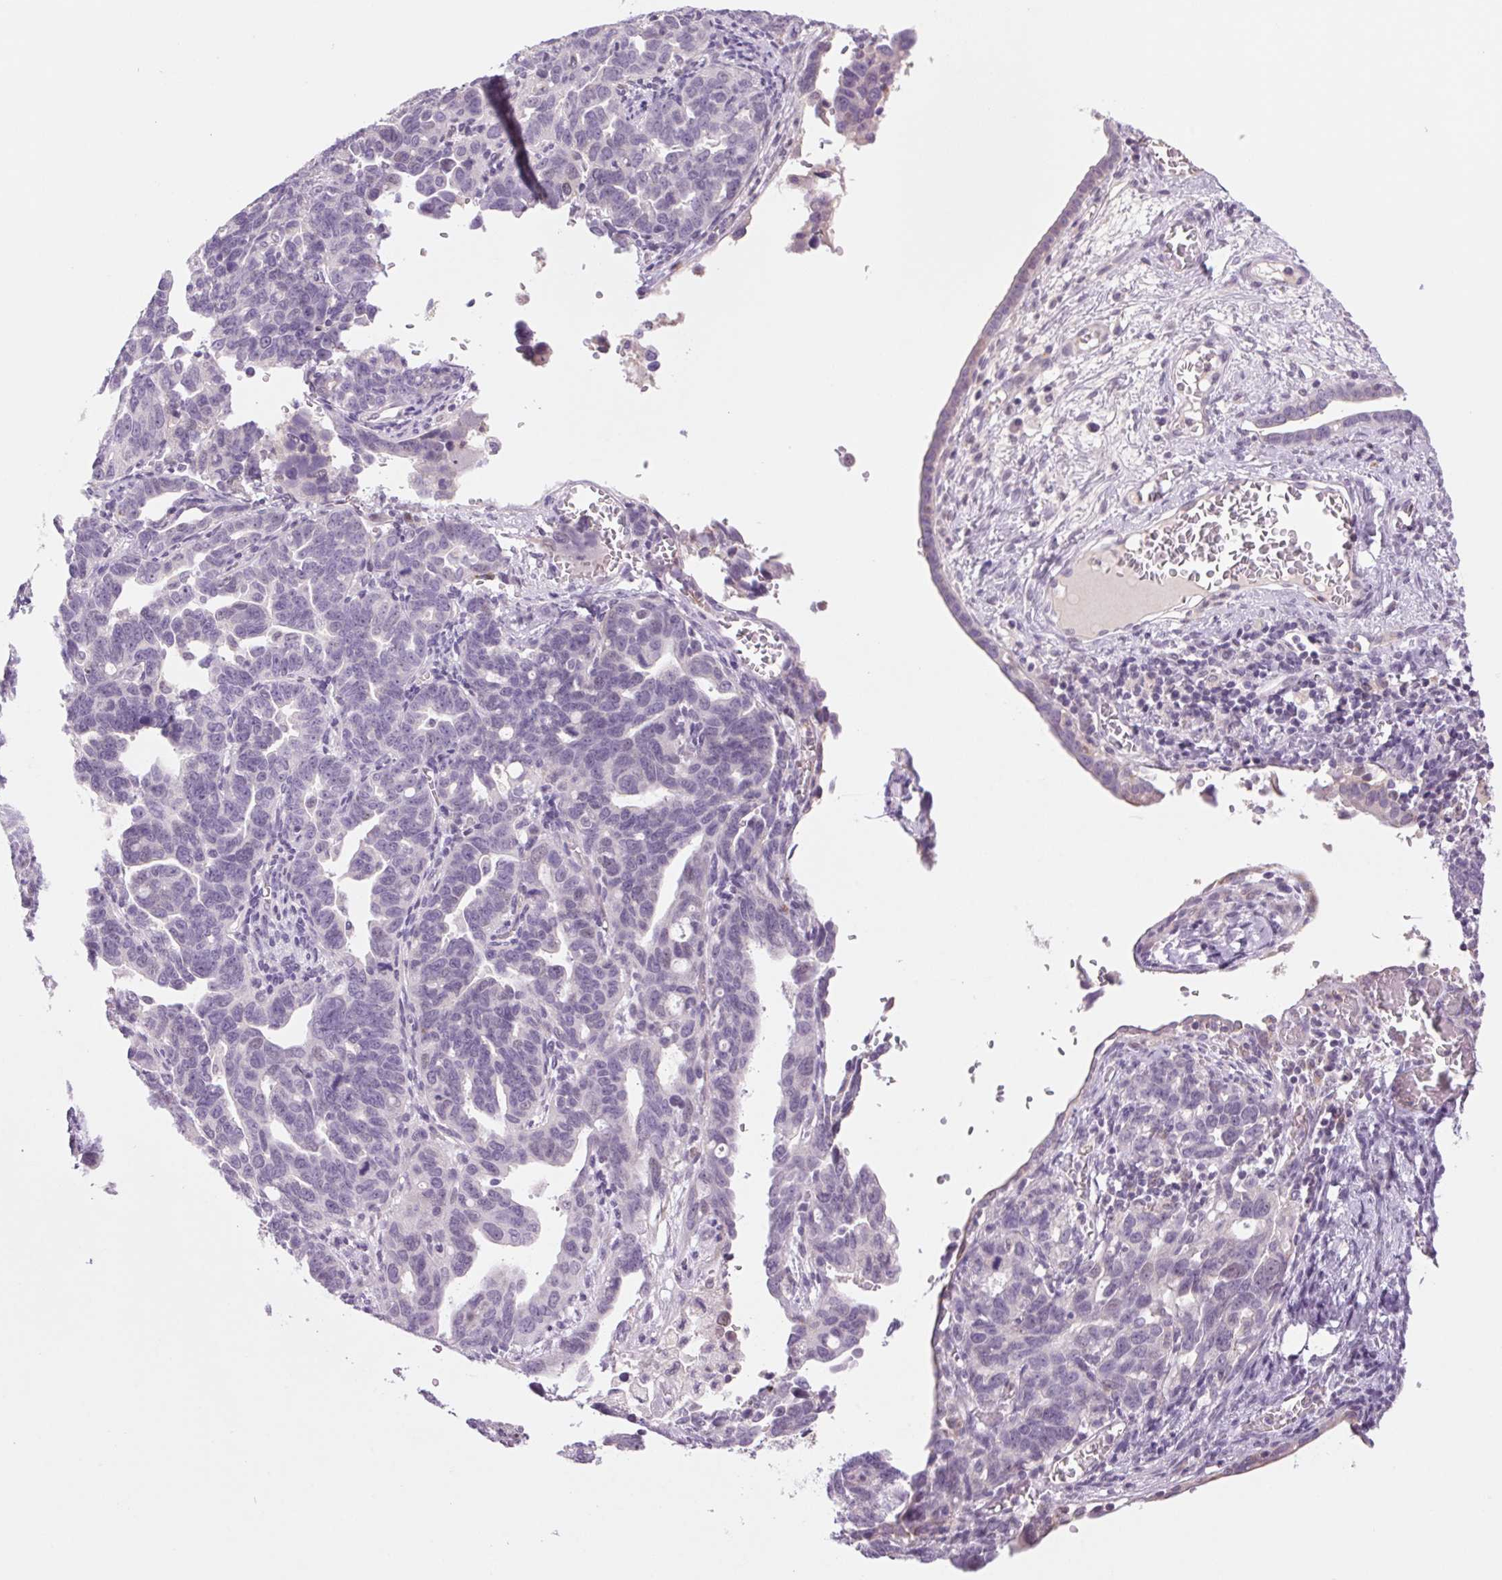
{"staining": {"intensity": "negative", "quantity": "none", "location": "none"}, "tissue": "ovarian cancer", "cell_type": "Tumor cells", "image_type": "cancer", "snomed": [{"axis": "morphology", "description": "Cystadenocarcinoma, serous, NOS"}, {"axis": "topography", "description": "Ovary"}], "caption": "A micrograph of human serous cystadenocarcinoma (ovarian) is negative for staining in tumor cells.", "gene": "KRT1", "patient": {"sex": "female", "age": 69}}